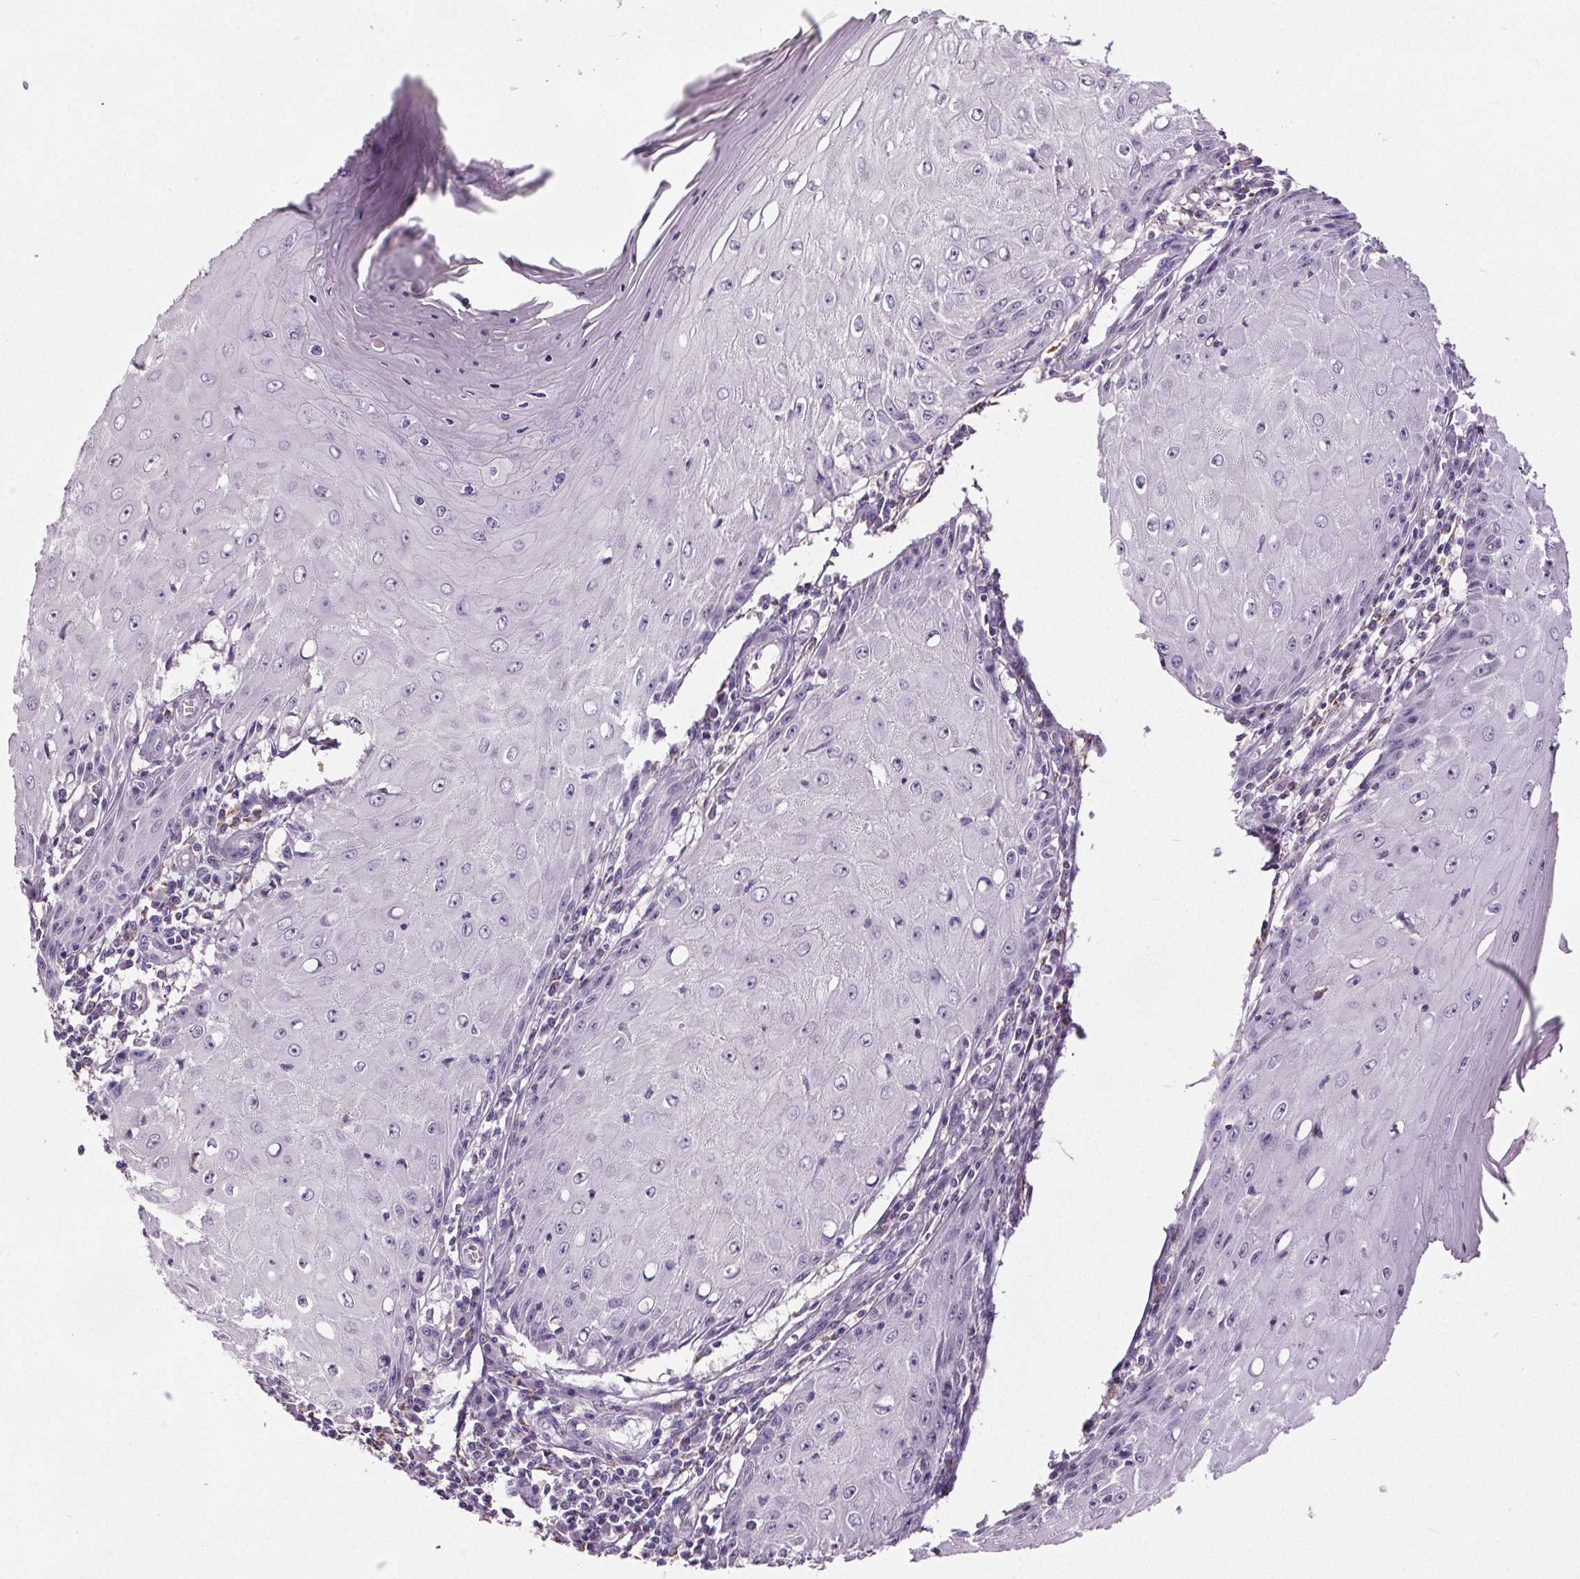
{"staining": {"intensity": "negative", "quantity": "none", "location": "none"}, "tissue": "skin cancer", "cell_type": "Tumor cells", "image_type": "cancer", "snomed": [{"axis": "morphology", "description": "Squamous cell carcinoma, NOS"}, {"axis": "topography", "description": "Skin"}], "caption": "The histopathology image exhibits no significant expression in tumor cells of skin squamous cell carcinoma.", "gene": "GPIHBP1", "patient": {"sex": "female", "age": 73}}